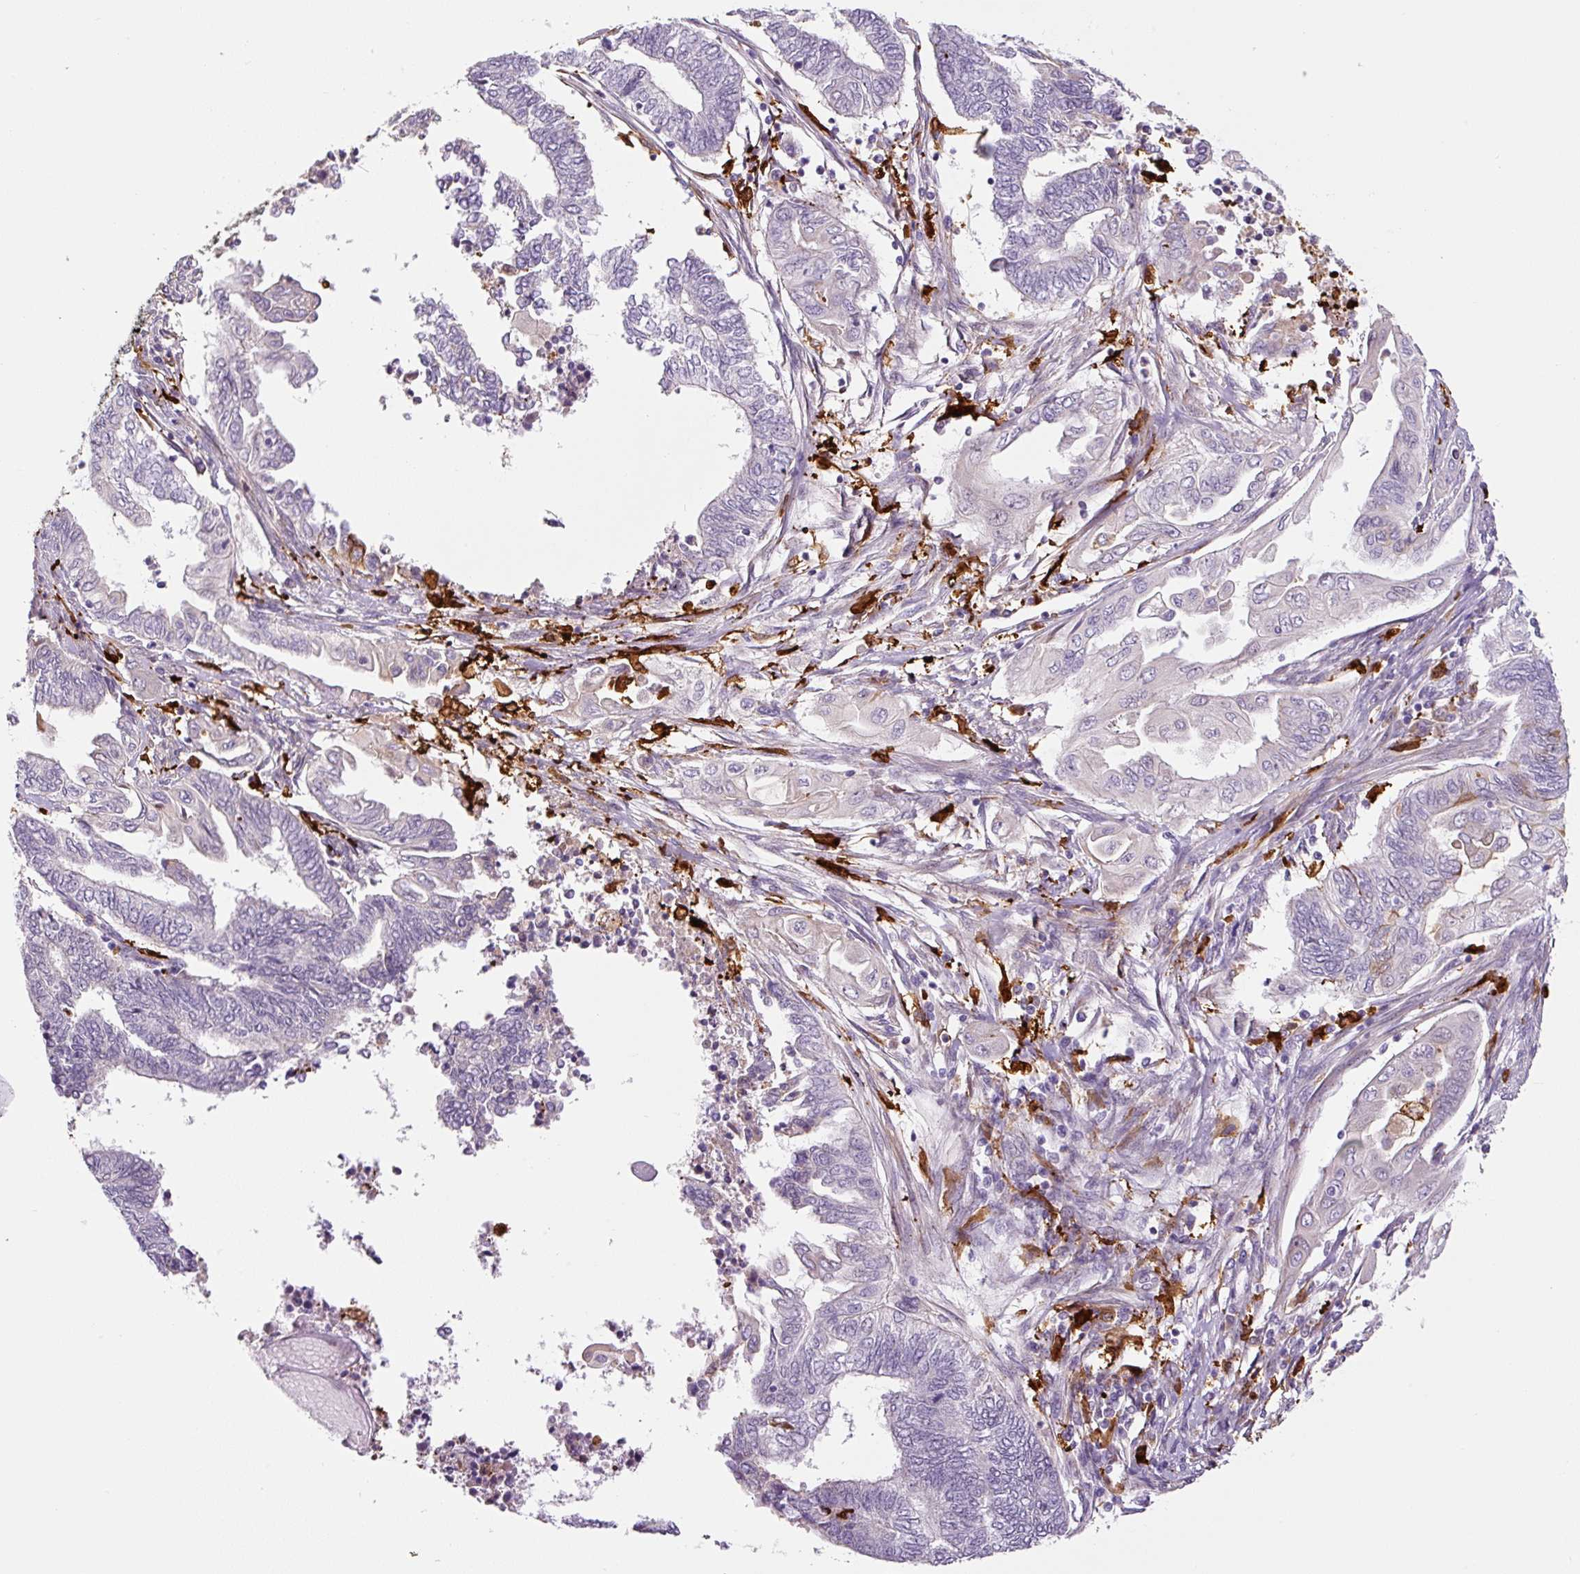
{"staining": {"intensity": "negative", "quantity": "none", "location": "none"}, "tissue": "endometrial cancer", "cell_type": "Tumor cells", "image_type": "cancer", "snomed": [{"axis": "morphology", "description": "Adenocarcinoma, NOS"}, {"axis": "topography", "description": "Uterus"}, {"axis": "topography", "description": "Endometrium"}], "caption": "Immunohistochemical staining of endometrial adenocarcinoma demonstrates no significant positivity in tumor cells.", "gene": "FUT10", "patient": {"sex": "female", "age": 70}}